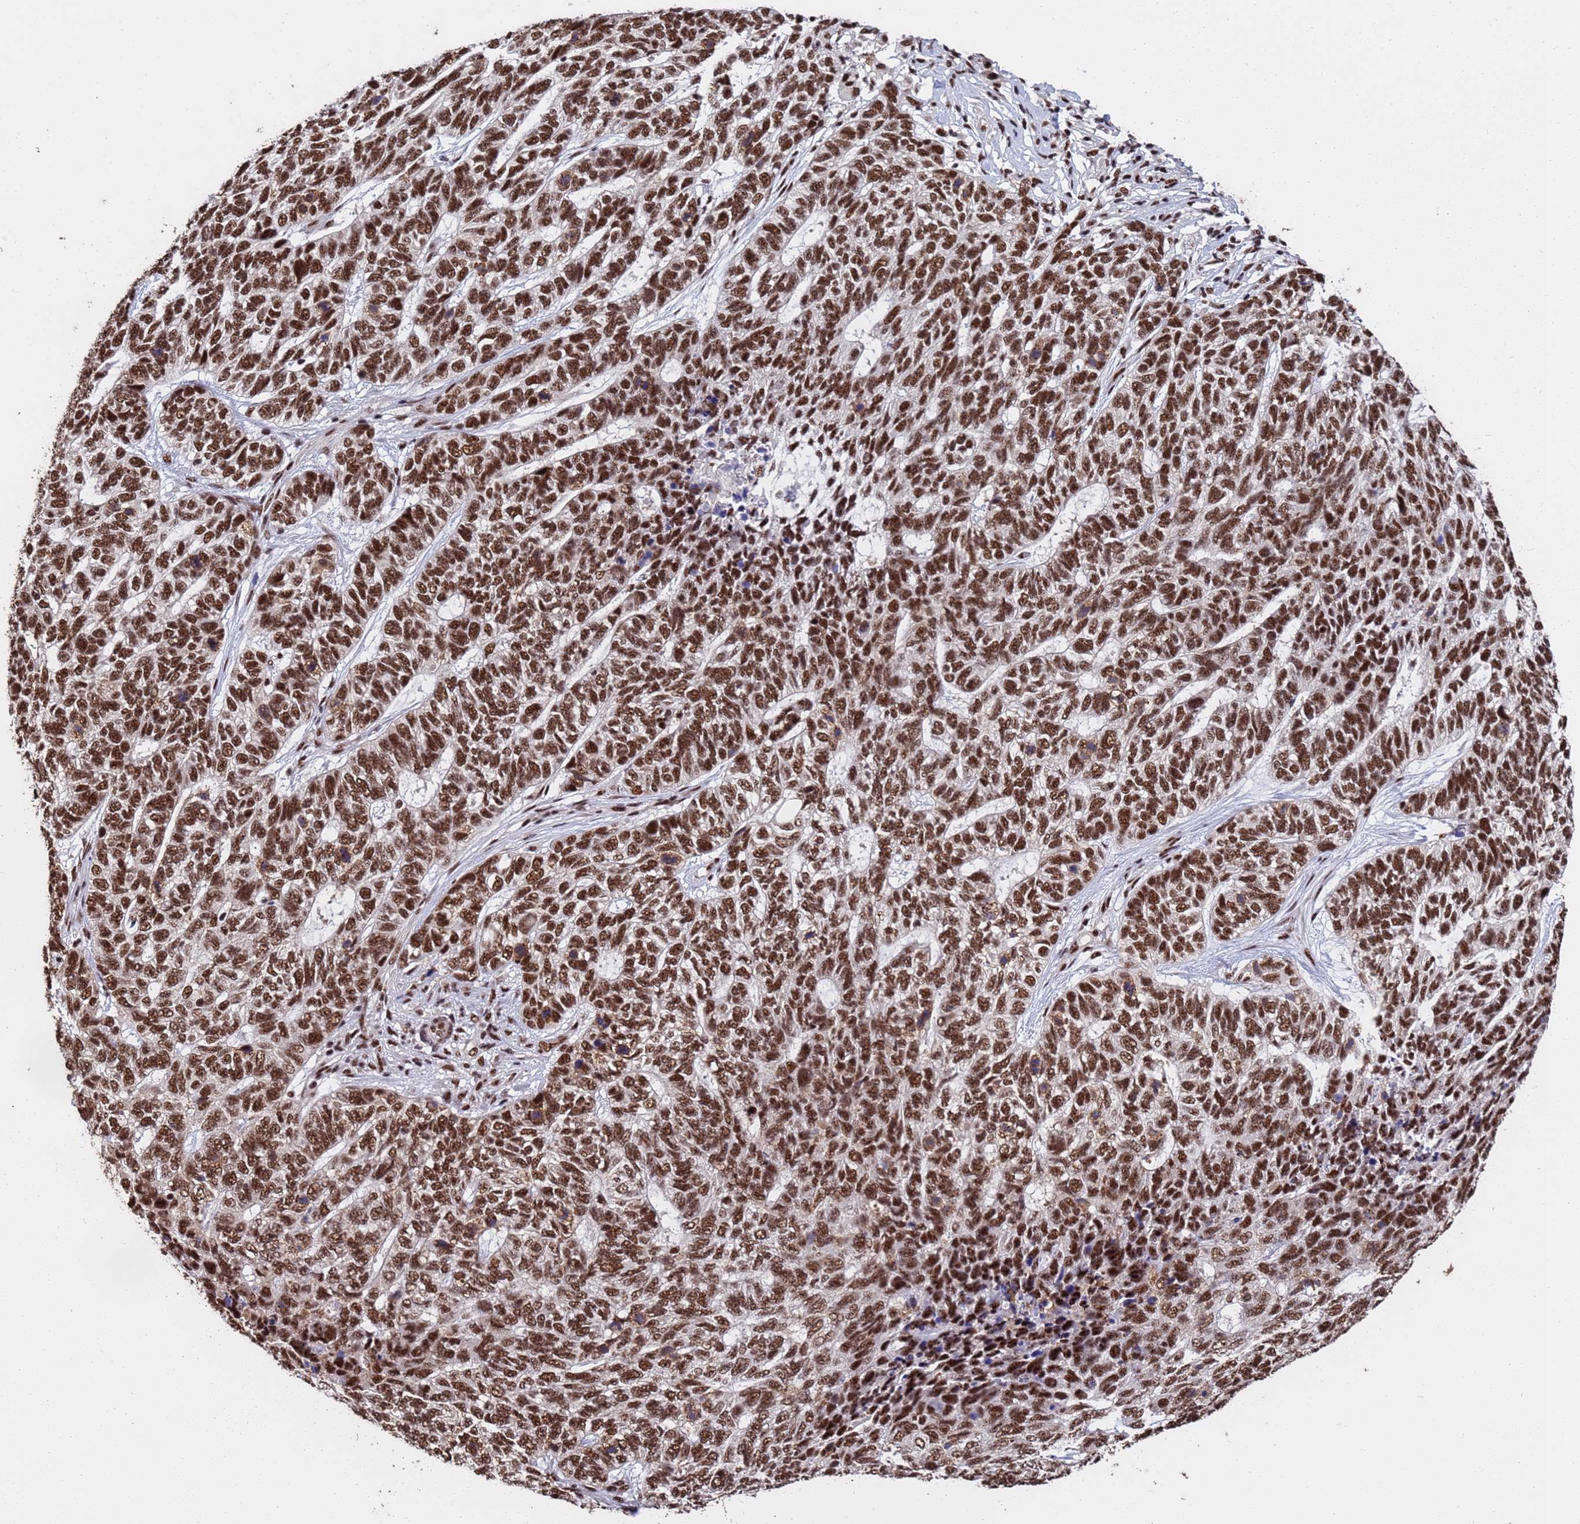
{"staining": {"intensity": "strong", "quantity": ">75%", "location": "nuclear"}, "tissue": "skin cancer", "cell_type": "Tumor cells", "image_type": "cancer", "snomed": [{"axis": "morphology", "description": "Basal cell carcinoma"}, {"axis": "topography", "description": "Skin"}], "caption": "Immunohistochemistry (IHC) image of human basal cell carcinoma (skin) stained for a protein (brown), which shows high levels of strong nuclear expression in about >75% of tumor cells.", "gene": "SF3B2", "patient": {"sex": "female", "age": 65}}